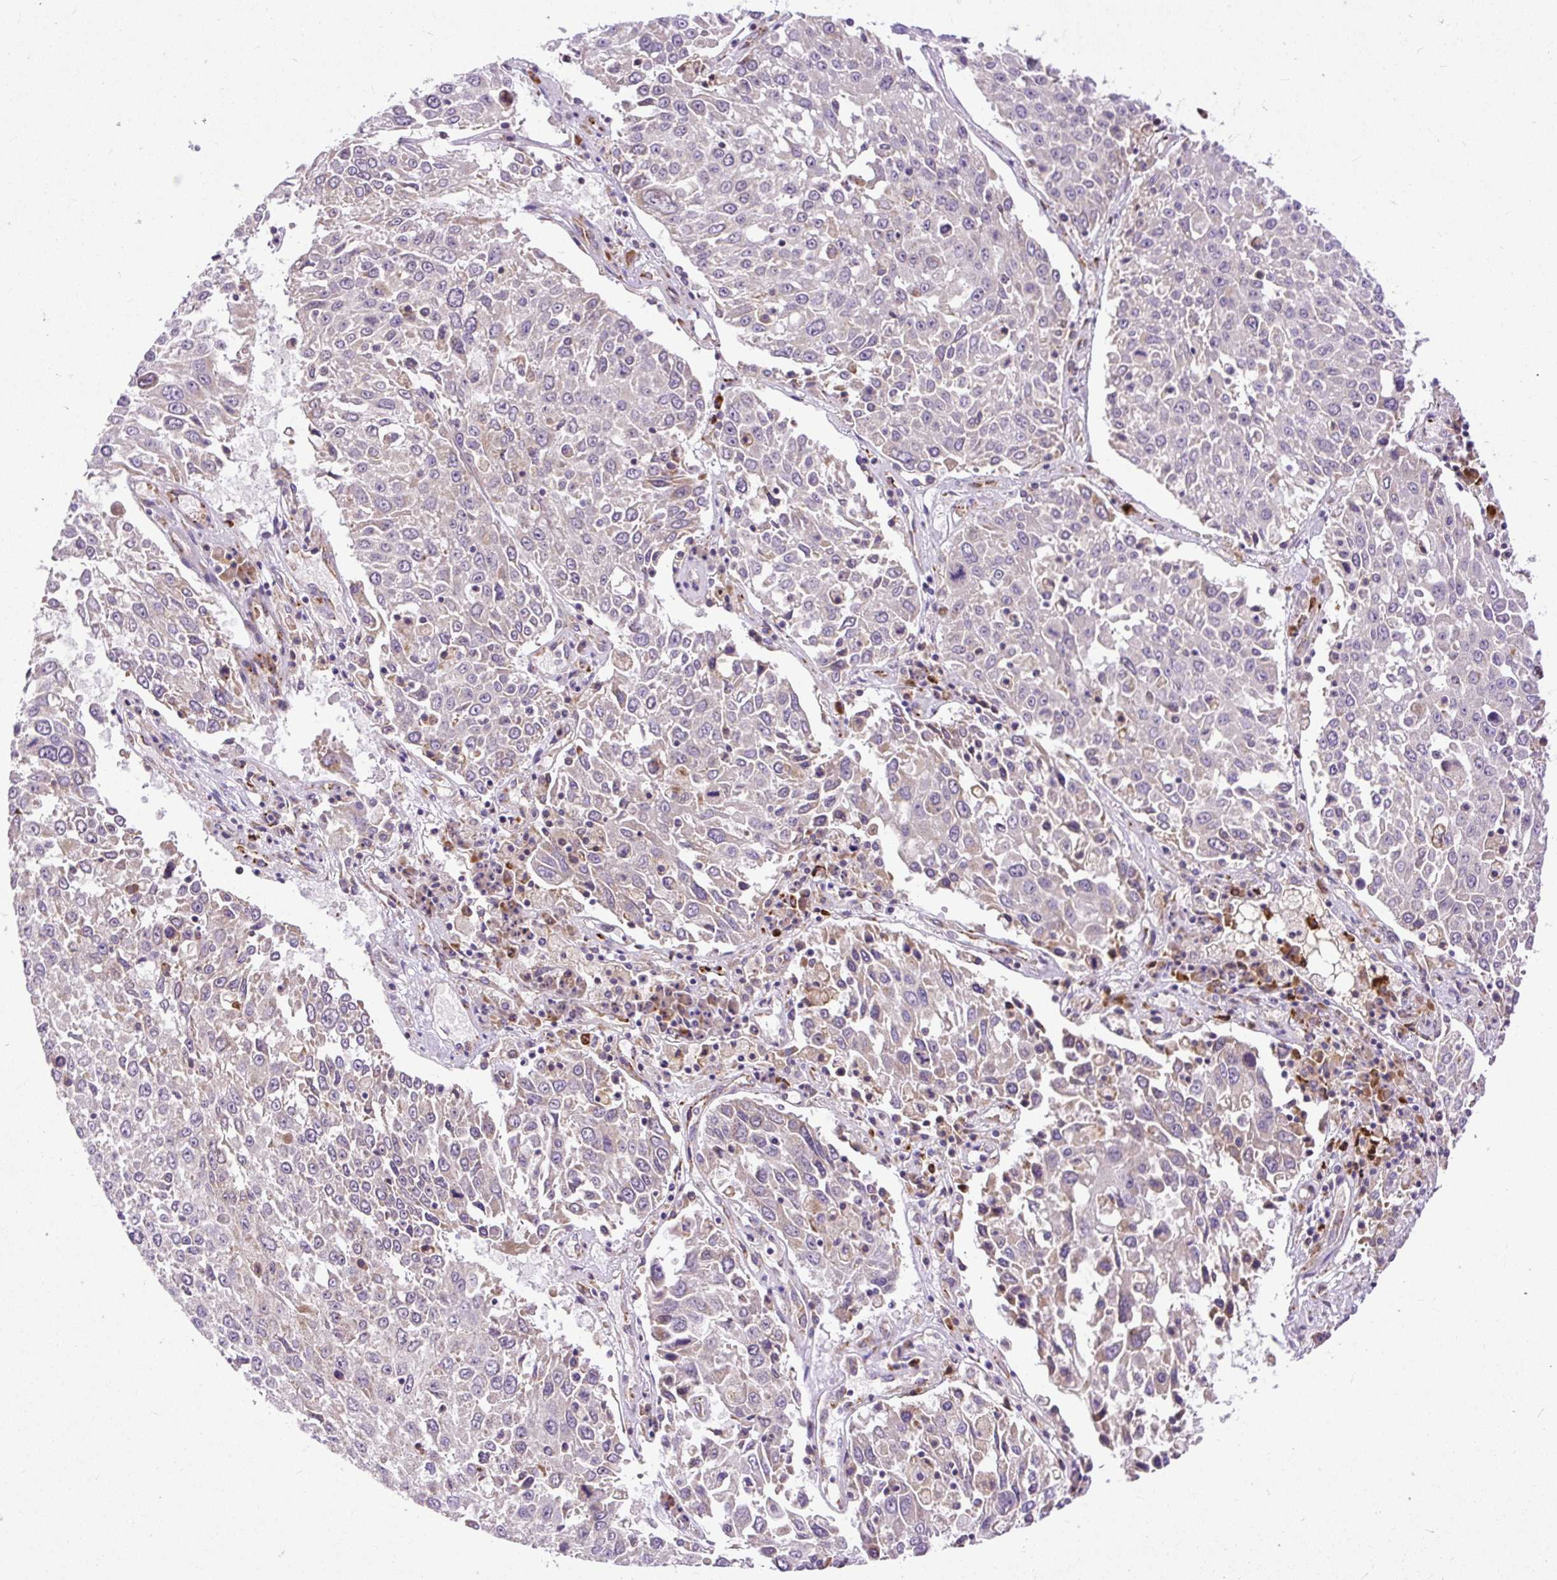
{"staining": {"intensity": "weak", "quantity": "<25%", "location": "cytoplasmic/membranous"}, "tissue": "lung cancer", "cell_type": "Tumor cells", "image_type": "cancer", "snomed": [{"axis": "morphology", "description": "Squamous cell carcinoma, NOS"}, {"axis": "topography", "description": "Lung"}], "caption": "The immunohistochemistry (IHC) micrograph has no significant staining in tumor cells of lung cancer tissue. The staining is performed using DAB brown chromogen with nuclei counter-stained in using hematoxylin.", "gene": "FMC1", "patient": {"sex": "male", "age": 65}}